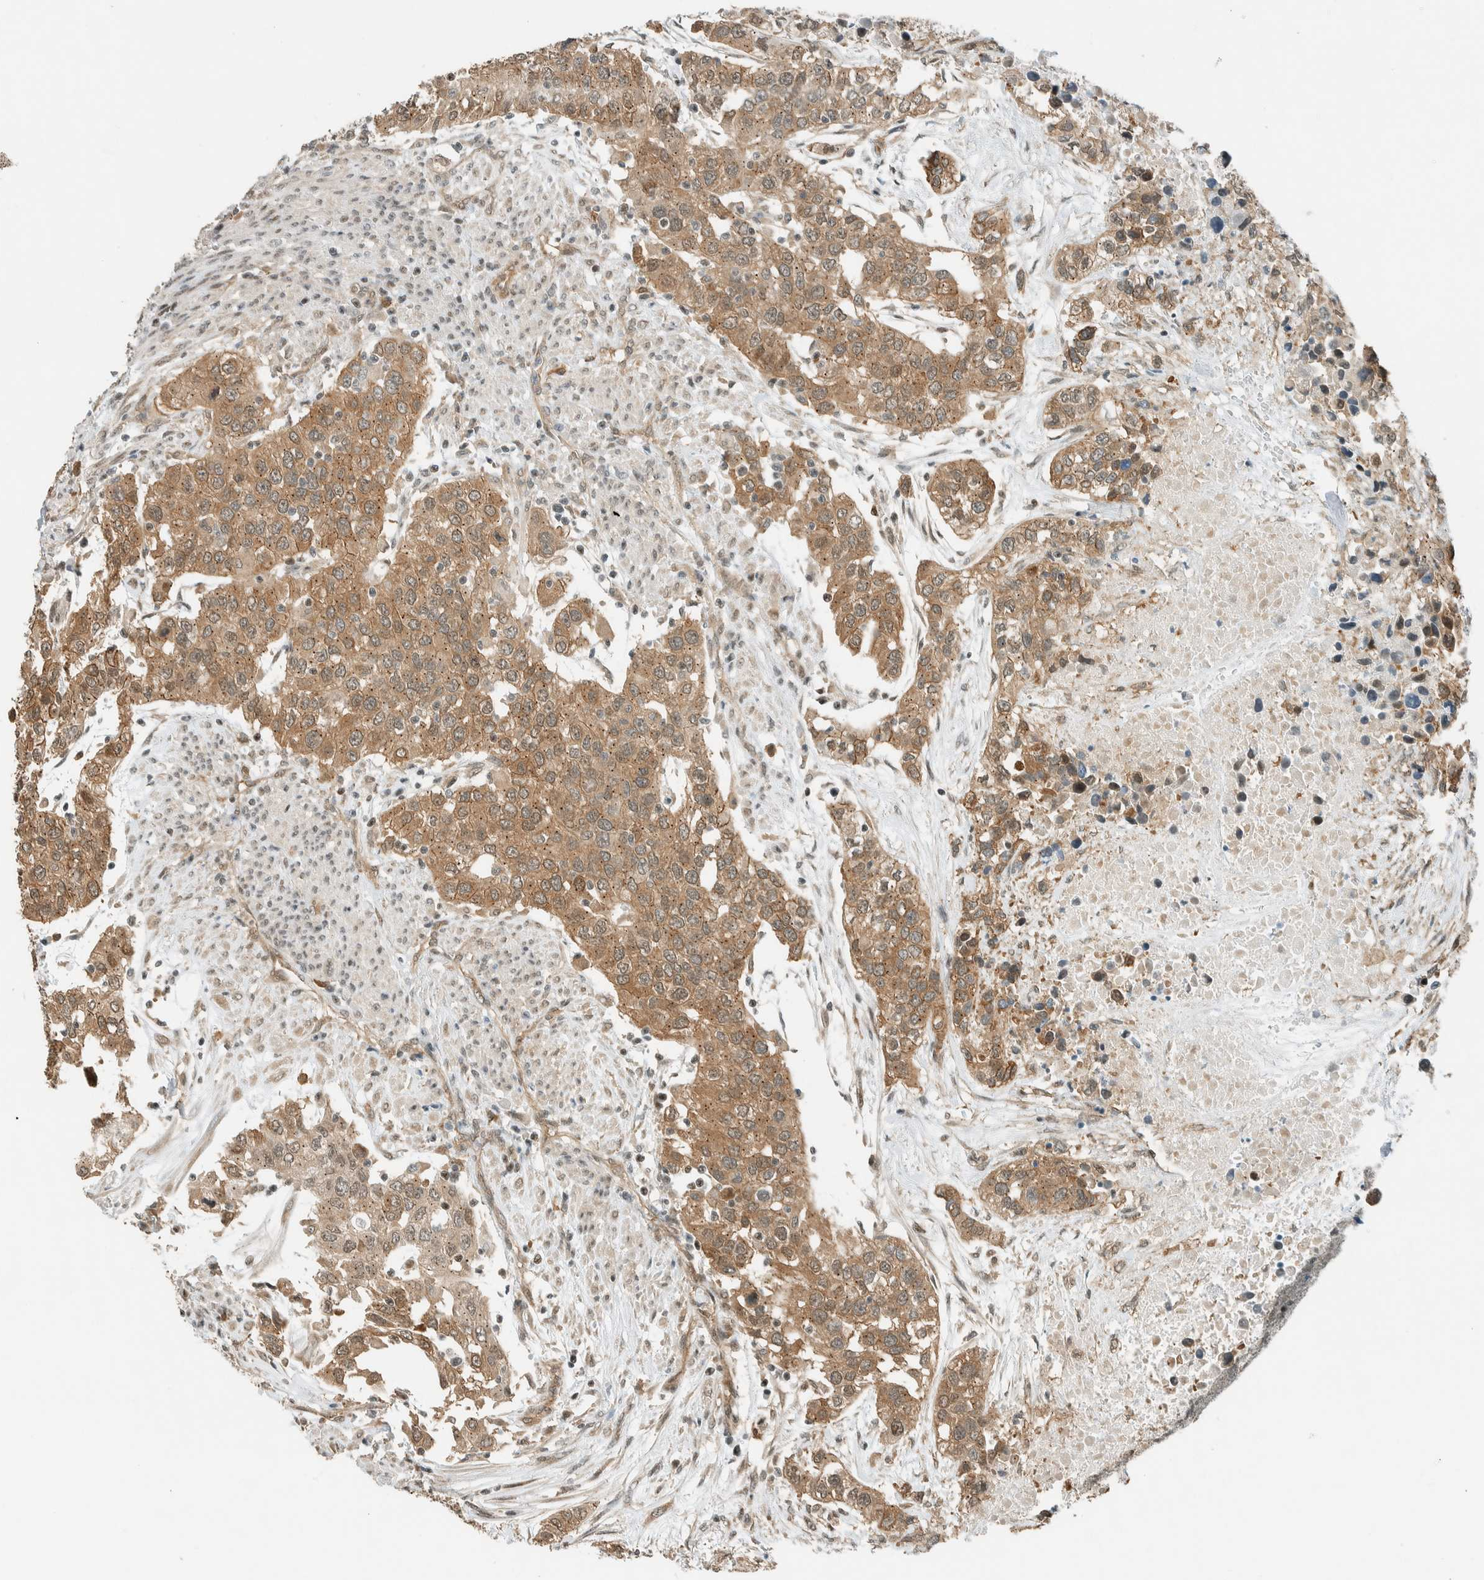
{"staining": {"intensity": "moderate", "quantity": ">75%", "location": "cytoplasmic/membranous,nuclear"}, "tissue": "urothelial cancer", "cell_type": "Tumor cells", "image_type": "cancer", "snomed": [{"axis": "morphology", "description": "Urothelial carcinoma, High grade"}, {"axis": "topography", "description": "Urinary bladder"}], "caption": "Urothelial cancer tissue shows moderate cytoplasmic/membranous and nuclear positivity in about >75% of tumor cells, visualized by immunohistochemistry.", "gene": "NIBAN2", "patient": {"sex": "female", "age": 80}}